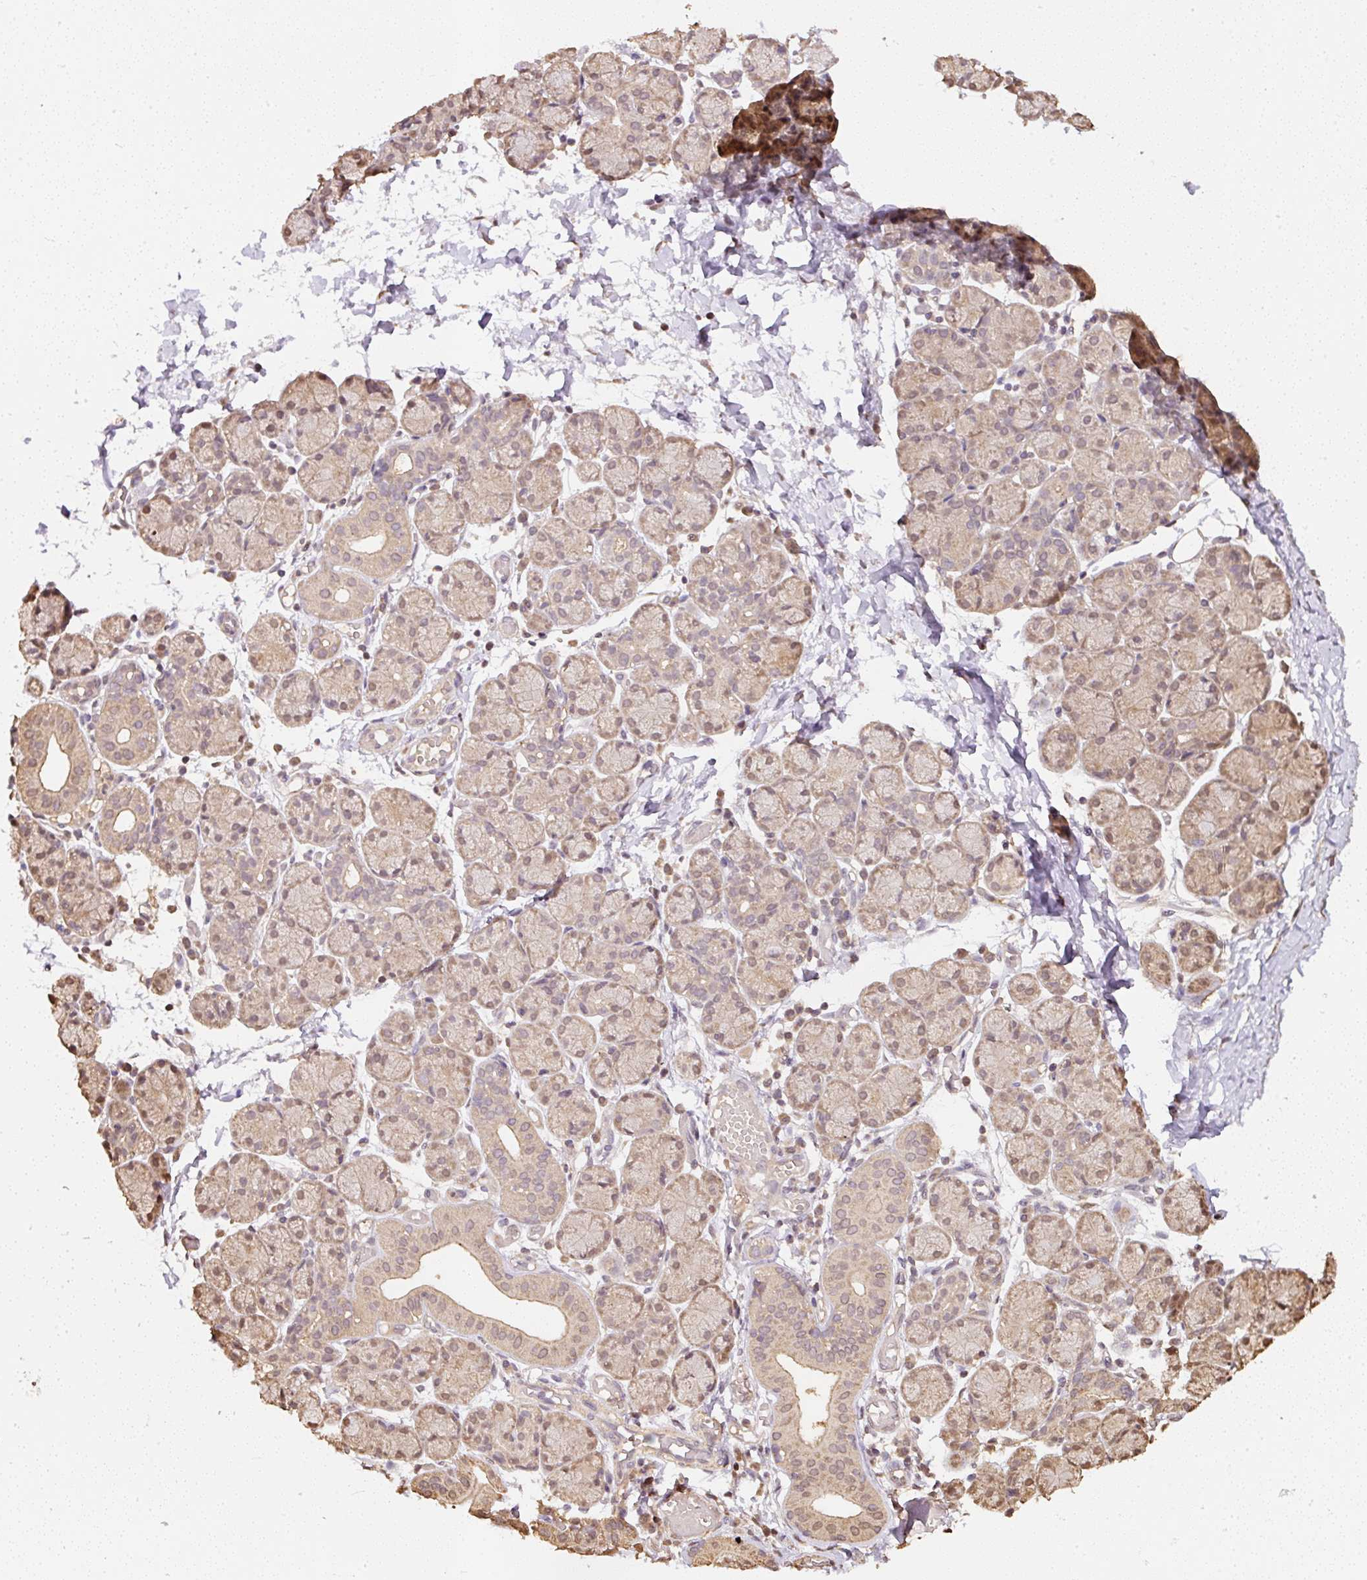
{"staining": {"intensity": "weak", "quantity": ">75%", "location": "cytoplasmic/membranous,nuclear"}, "tissue": "salivary gland", "cell_type": "Glandular cells", "image_type": "normal", "snomed": [{"axis": "morphology", "description": "Normal tissue, NOS"}, {"axis": "morphology", "description": "Inflammation, NOS"}, {"axis": "topography", "description": "Lymph node"}, {"axis": "topography", "description": "Salivary gland"}], "caption": "High-magnification brightfield microscopy of benign salivary gland stained with DAB (brown) and counterstained with hematoxylin (blue). glandular cells exhibit weak cytoplasmic/membranous,nuclear staining is identified in about>75% of cells.", "gene": "TMEM170B", "patient": {"sex": "male", "age": 3}}